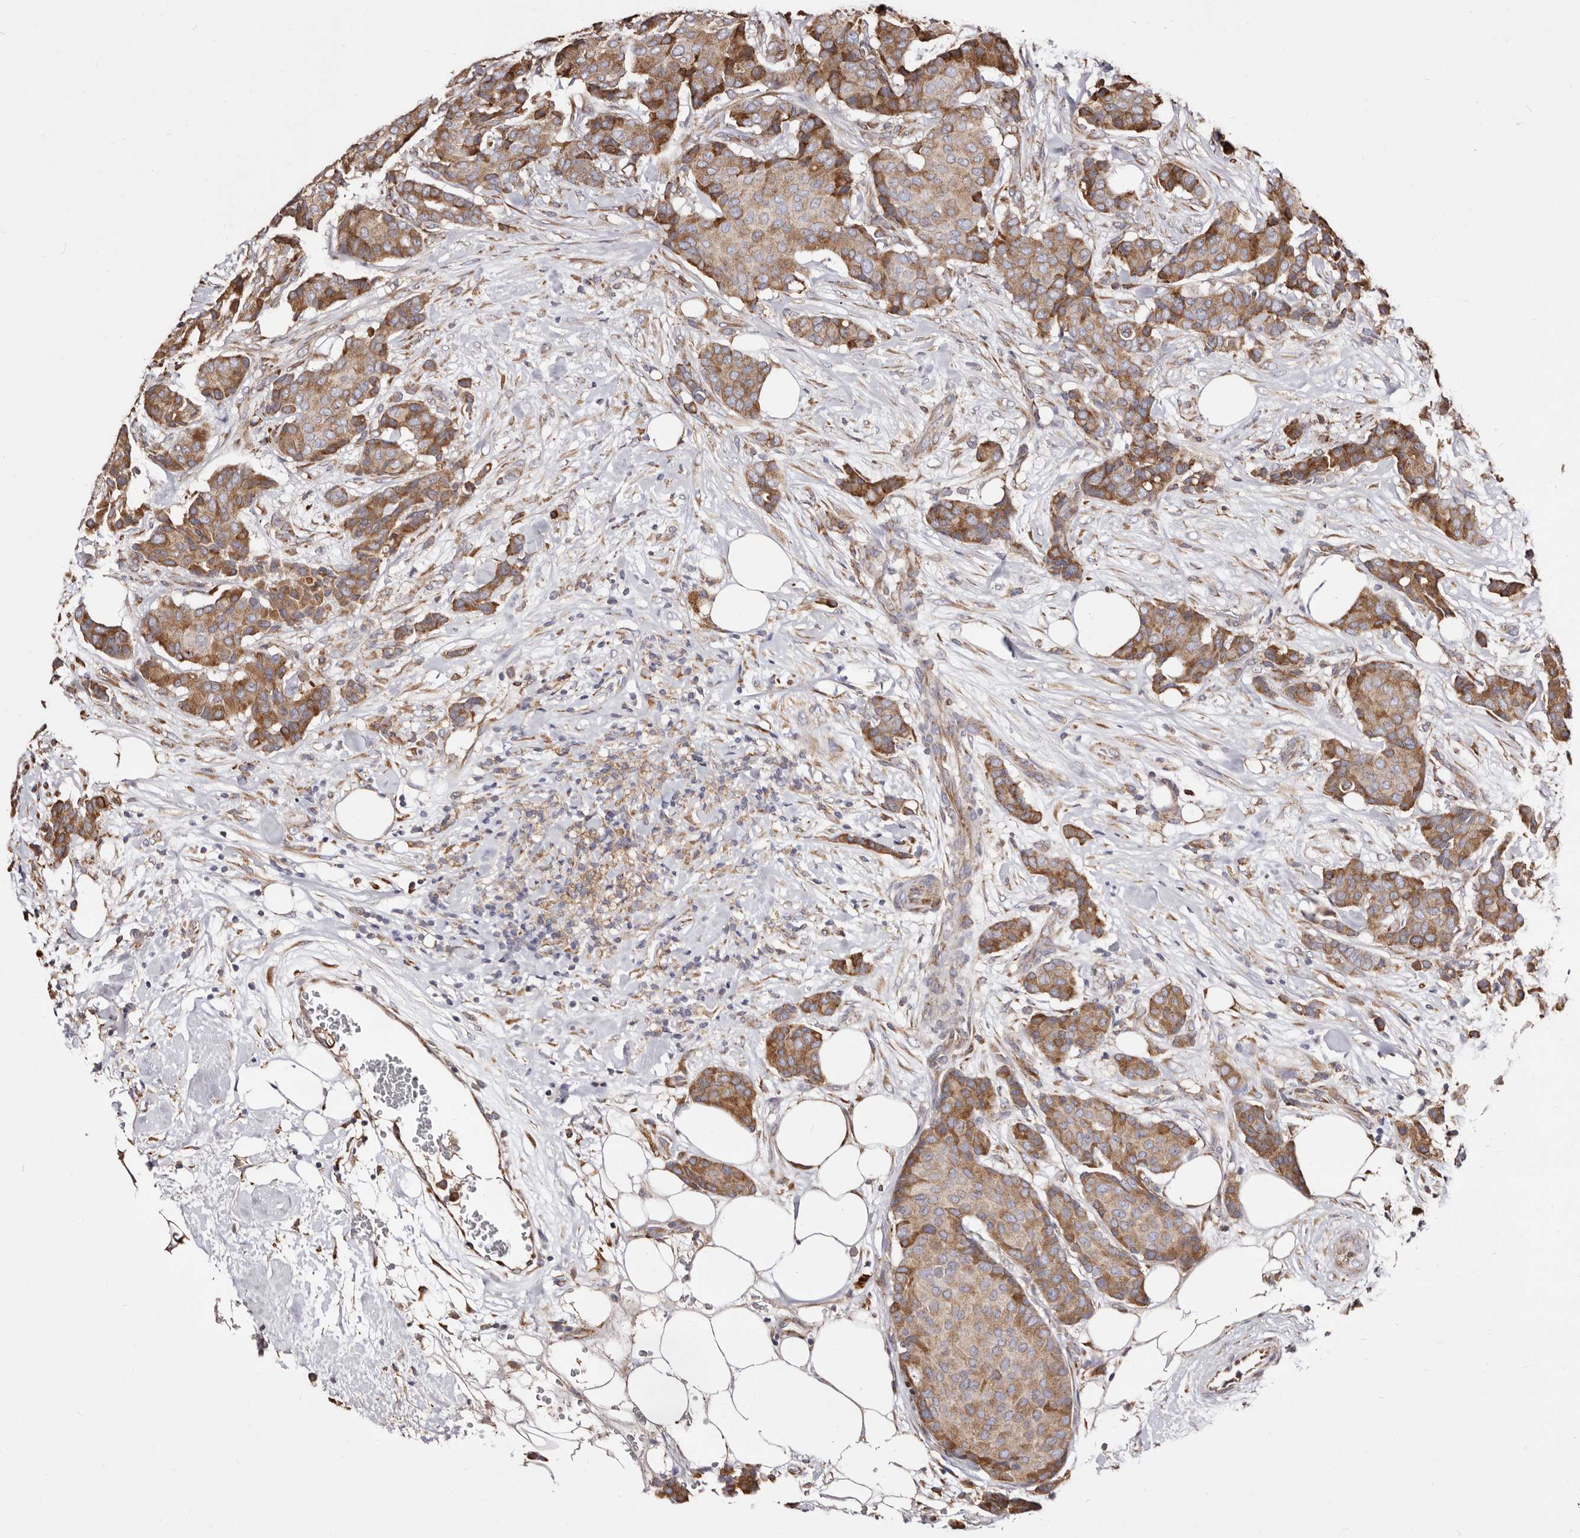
{"staining": {"intensity": "moderate", "quantity": ">75%", "location": "cytoplasmic/membranous"}, "tissue": "breast cancer", "cell_type": "Tumor cells", "image_type": "cancer", "snomed": [{"axis": "morphology", "description": "Duct carcinoma"}, {"axis": "topography", "description": "Breast"}], "caption": "High-magnification brightfield microscopy of breast cancer stained with DAB (3,3'-diaminobenzidine) (brown) and counterstained with hematoxylin (blue). tumor cells exhibit moderate cytoplasmic/membranous staining is seen in about>75% of cells.", "gene": "ACBD6", "patient": {"sex": "female", "age": 75}}